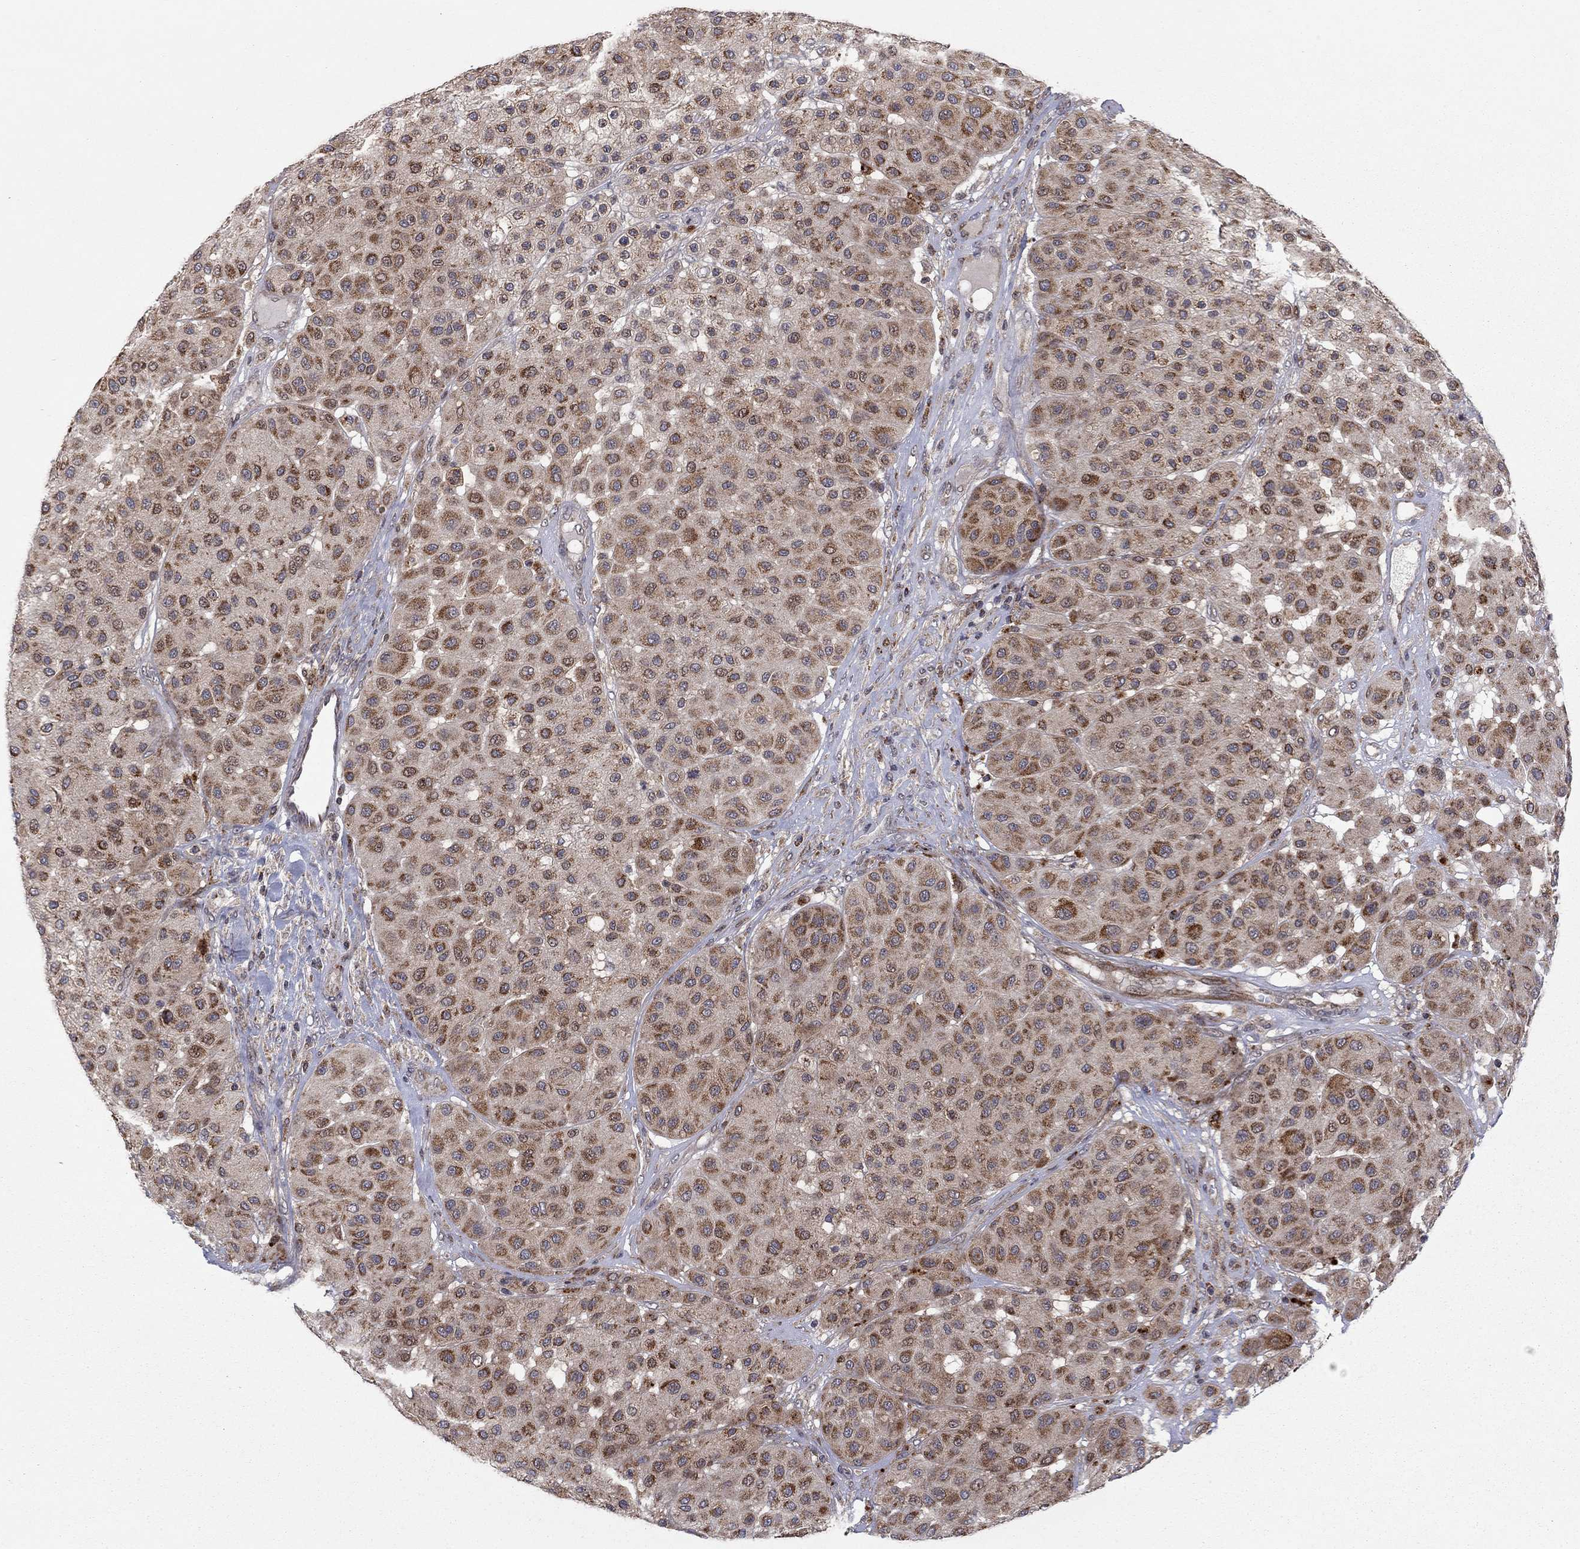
{"staining": {"intensity": "moderate", "quantity": ">75%", "location": "cytoplasmic/membranous"}, "tissue": "melanoma", "cell_type": "Tumor cells", "image_type": "cancer", "snomed": [{"axis": "morphology", "description": "Malignant melanoma, Metastatic site"}, {"axis": "topography", "description": "Smooth muscle"}], "caption": "This micrograph demonstrates immunohistochemistry (IHC) staining of human malignant melanoma (metastatic site), with medium moderate cytoplasmic/membranous staining in approximately >75% of tumor cells.", "gene": "IDS", "patient": {"sex": "male", "age": 41}}